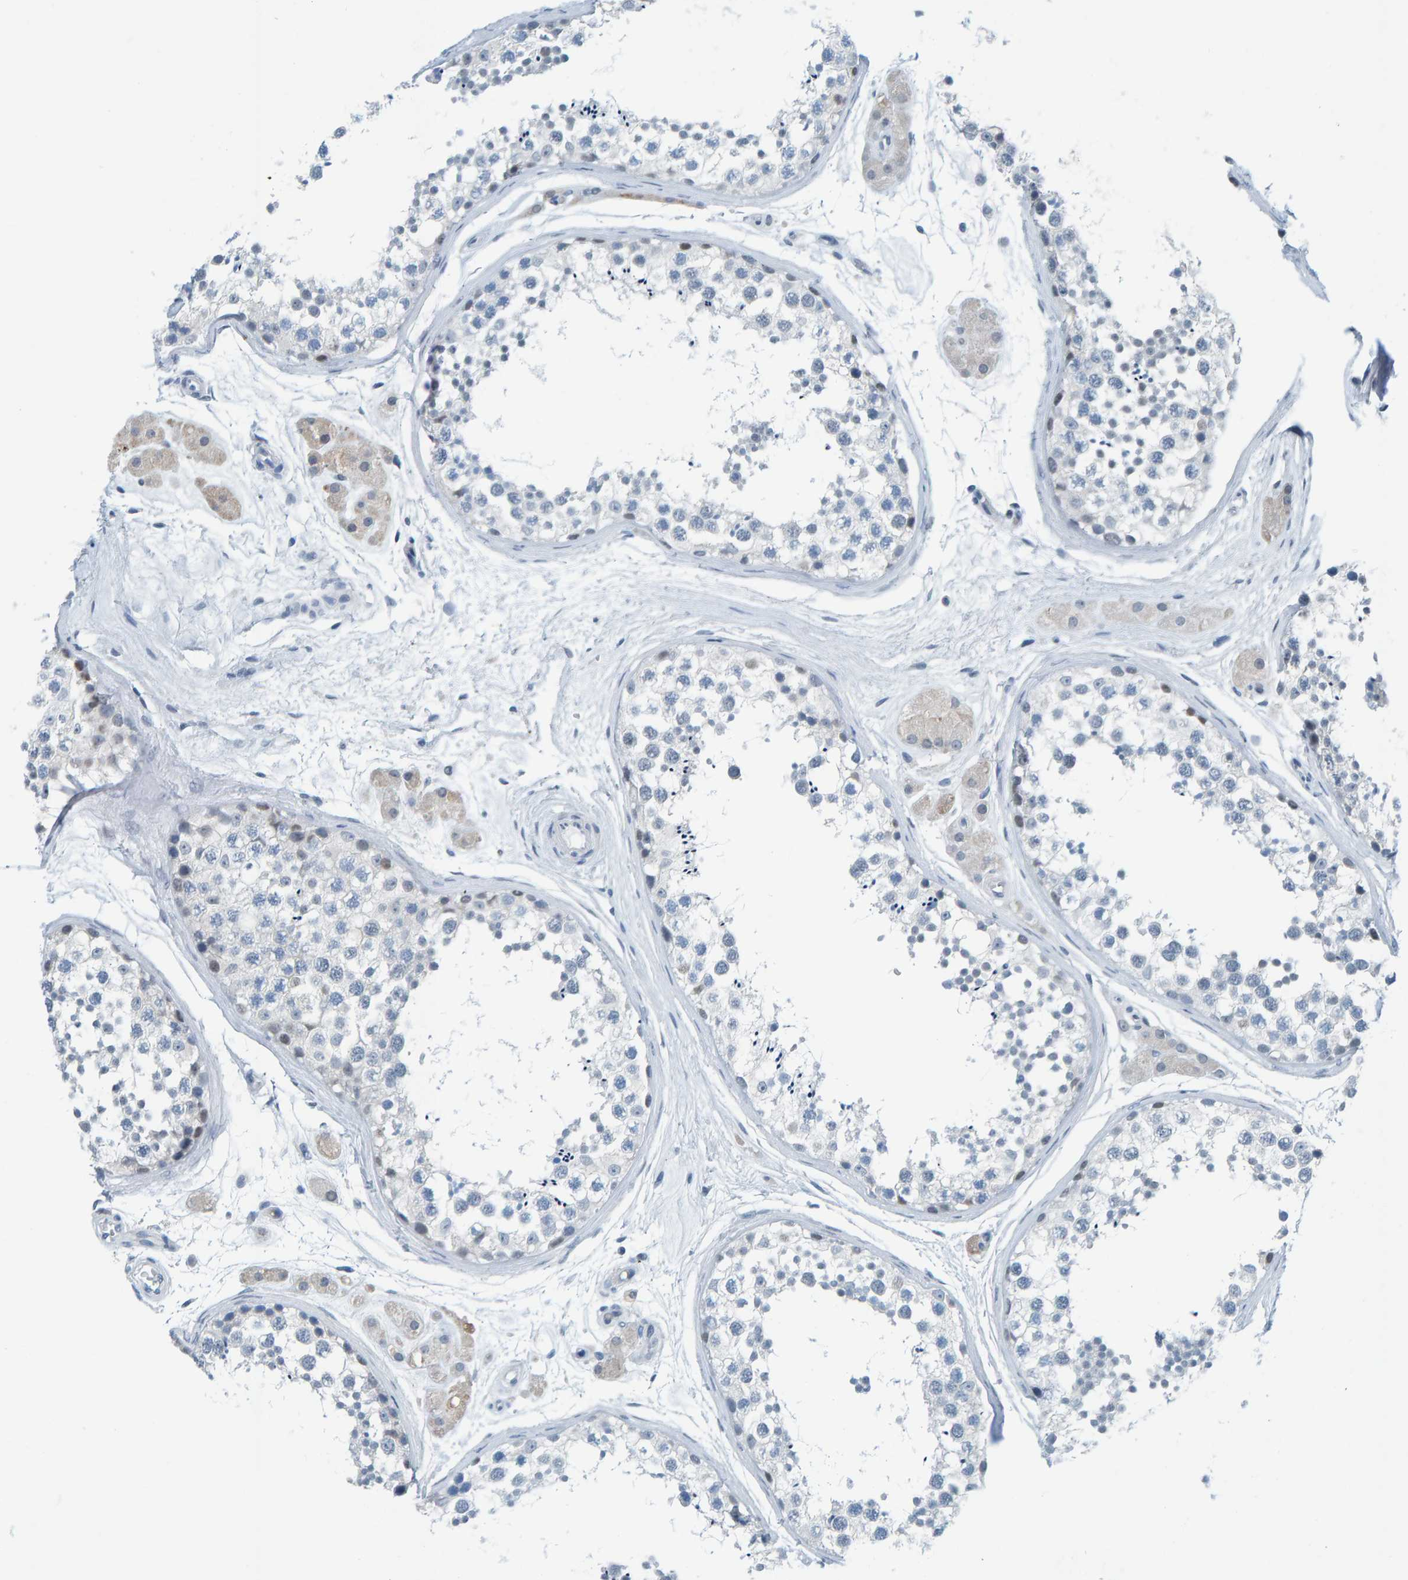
{"staining": {"intensity": "negative", "quantity": "none", "location": "none"}, "tissue": "testis", "cell_type": "Cells in seminiferous ducts", "image_type": "normal", "snomed": [{"axis": "morphology", "description": "Normal tissue, NOS"}, {"axis": "topography", "description": "Testis"}], "caption": "Immunohistochemistry (IHC) of normal human testis shows no staining in cells in seminiferous ducts. (DAB immunohistochemistry visualized using brightfield microscopy, high magnification).", "gene": "CNP", "patient": {"sex": "male", "age": 56}}